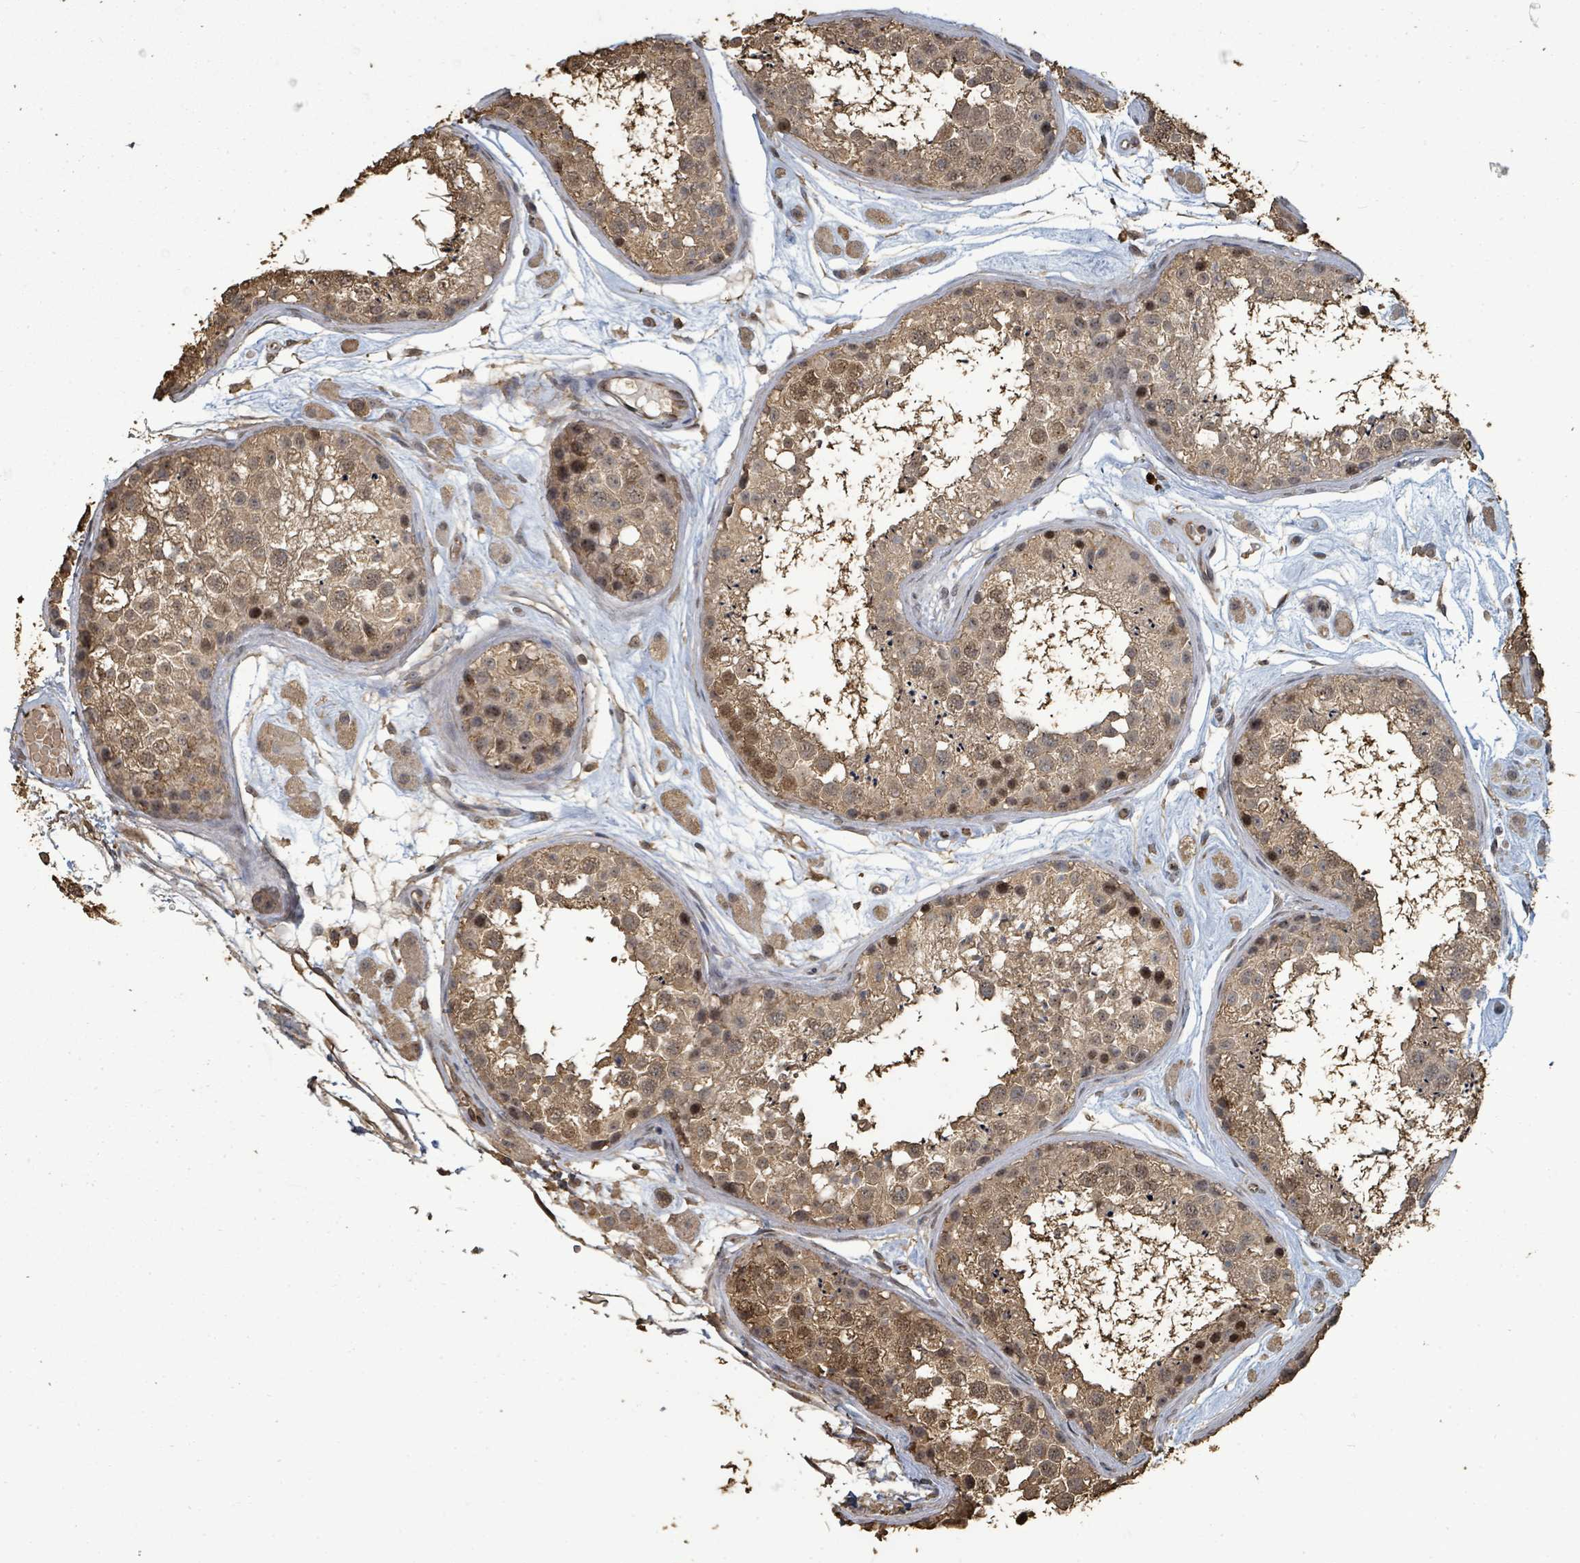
{"staining": {"intensity": "moderate", "quantity": ">75%", "location": "cytoplasmic/membranous,nuclear"}, "tissue": "testis", "cell_type": "Cells in seminiferous ducts", "image_type": "normal", "snomed": [{"axis": "morphology", "description": "Normal tissue, NOS"}, {"axis": "topography", "description": "Testis"}], "caption": "Moderate cytoplasmic/membranous,nuclear expression is appreciated in about >75% of cells in seminiferous ducts in normal testis. (DAB IHC with brightfield microscopy, high magnification).", "gene": "C6orf52", "patient": {"sex": "male", "age": 25}}